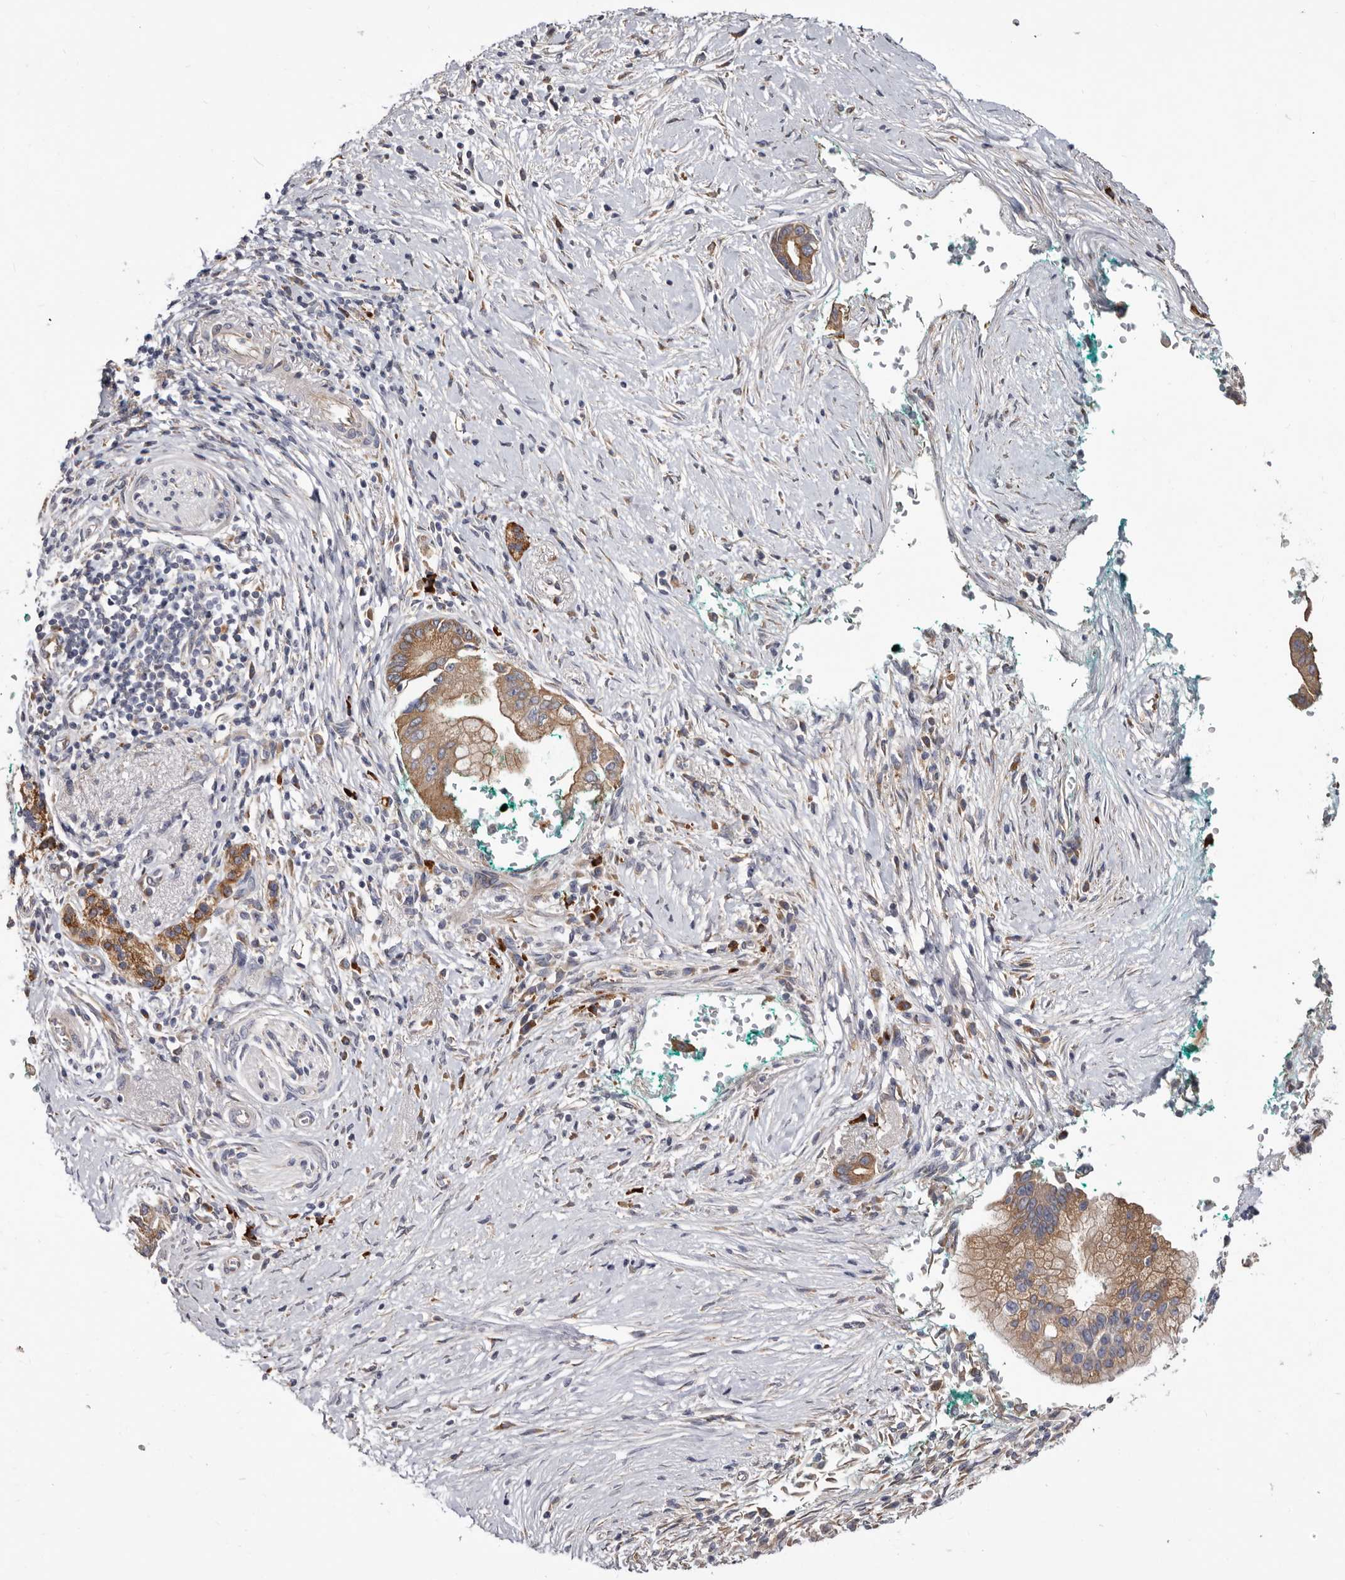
{"staining": {"intensity": "moderate", "quantity": ">75%", "location": "cytoplasmic/membranous"}, "tissue": "pancreatic cancer", "cell_type": "Tumor cells", "image_type": "cancer", "snomed": [{"axis": "morphology", "description": "Adenocarcinoma, NOS"}, {"axis": "topography", "description": "Pancreas"}], "caption": "DAB (3,3'-diaminobenzidine) immunohistochemical staining of human pancreatic cancer (adenocarcinoma) demonstrates moderate cytoplasmic/membranous protein expression in approximately >75% of tumor cells.", "gene": "ASIC5", "patient": {"sex": "male", "age": 78}}